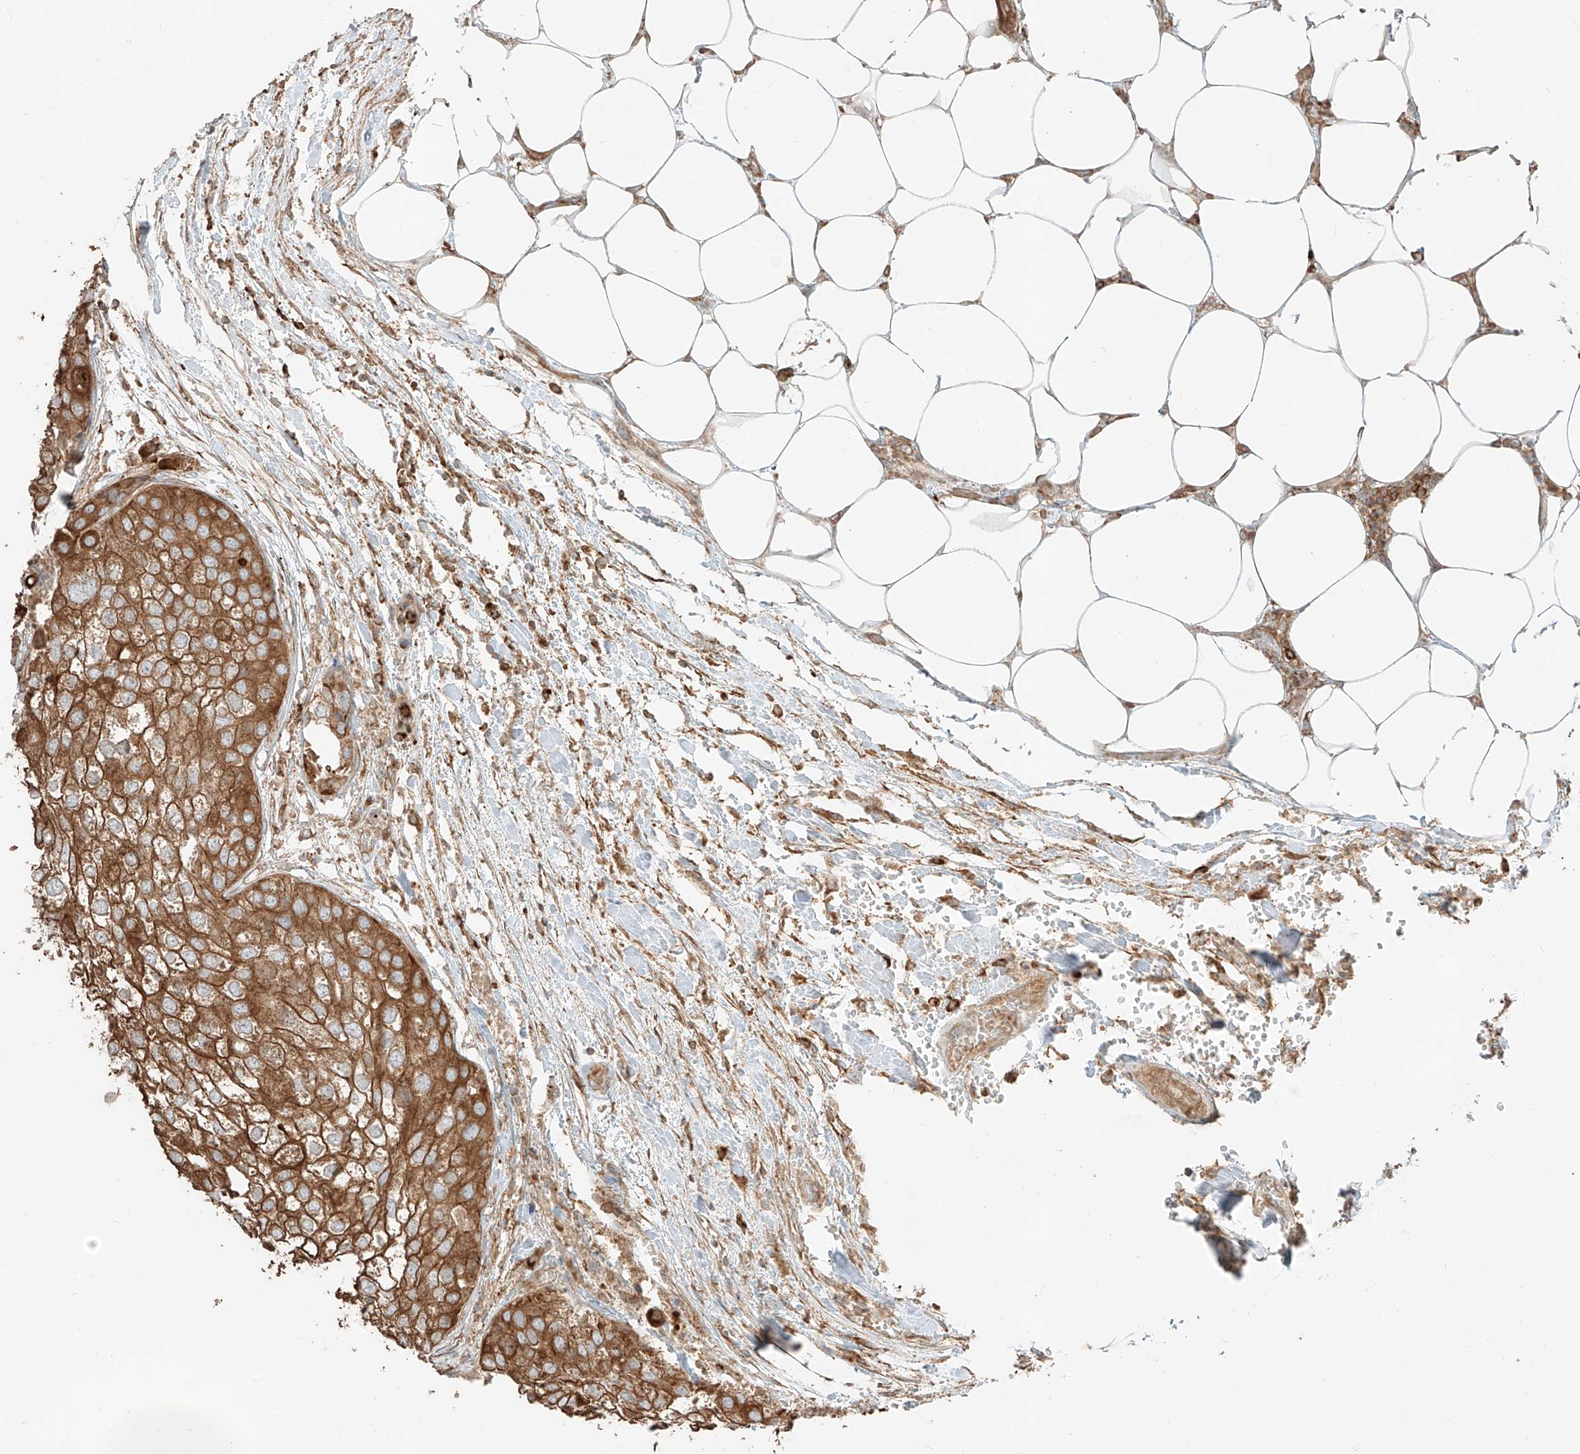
{"staining": {"intensity": "strong", "quantity": ">75%", "location": "cytoplasmic/membranous"}, "tissue": "urothelial cancer", "cell_type": "Tumor cells", "image_type": "cancer", "snomed": [{"axis": "morphology", "description": "Urothelial carcinoma, High grade"}, {"axis": "topography", "description": "Urinary bladder"}], "caption": "DAB (3,3'-diaminobenzidine) immunohistochemical staining of urothelial cancer displays strong cytoplasmic/membranous protein staining in approximately >75% of tumor cells. The protein of interest is shown in brown color, while the nuclei are stained blue.", "gene": "CCDC115", "patient": {"sex": "male", "age": 64}}